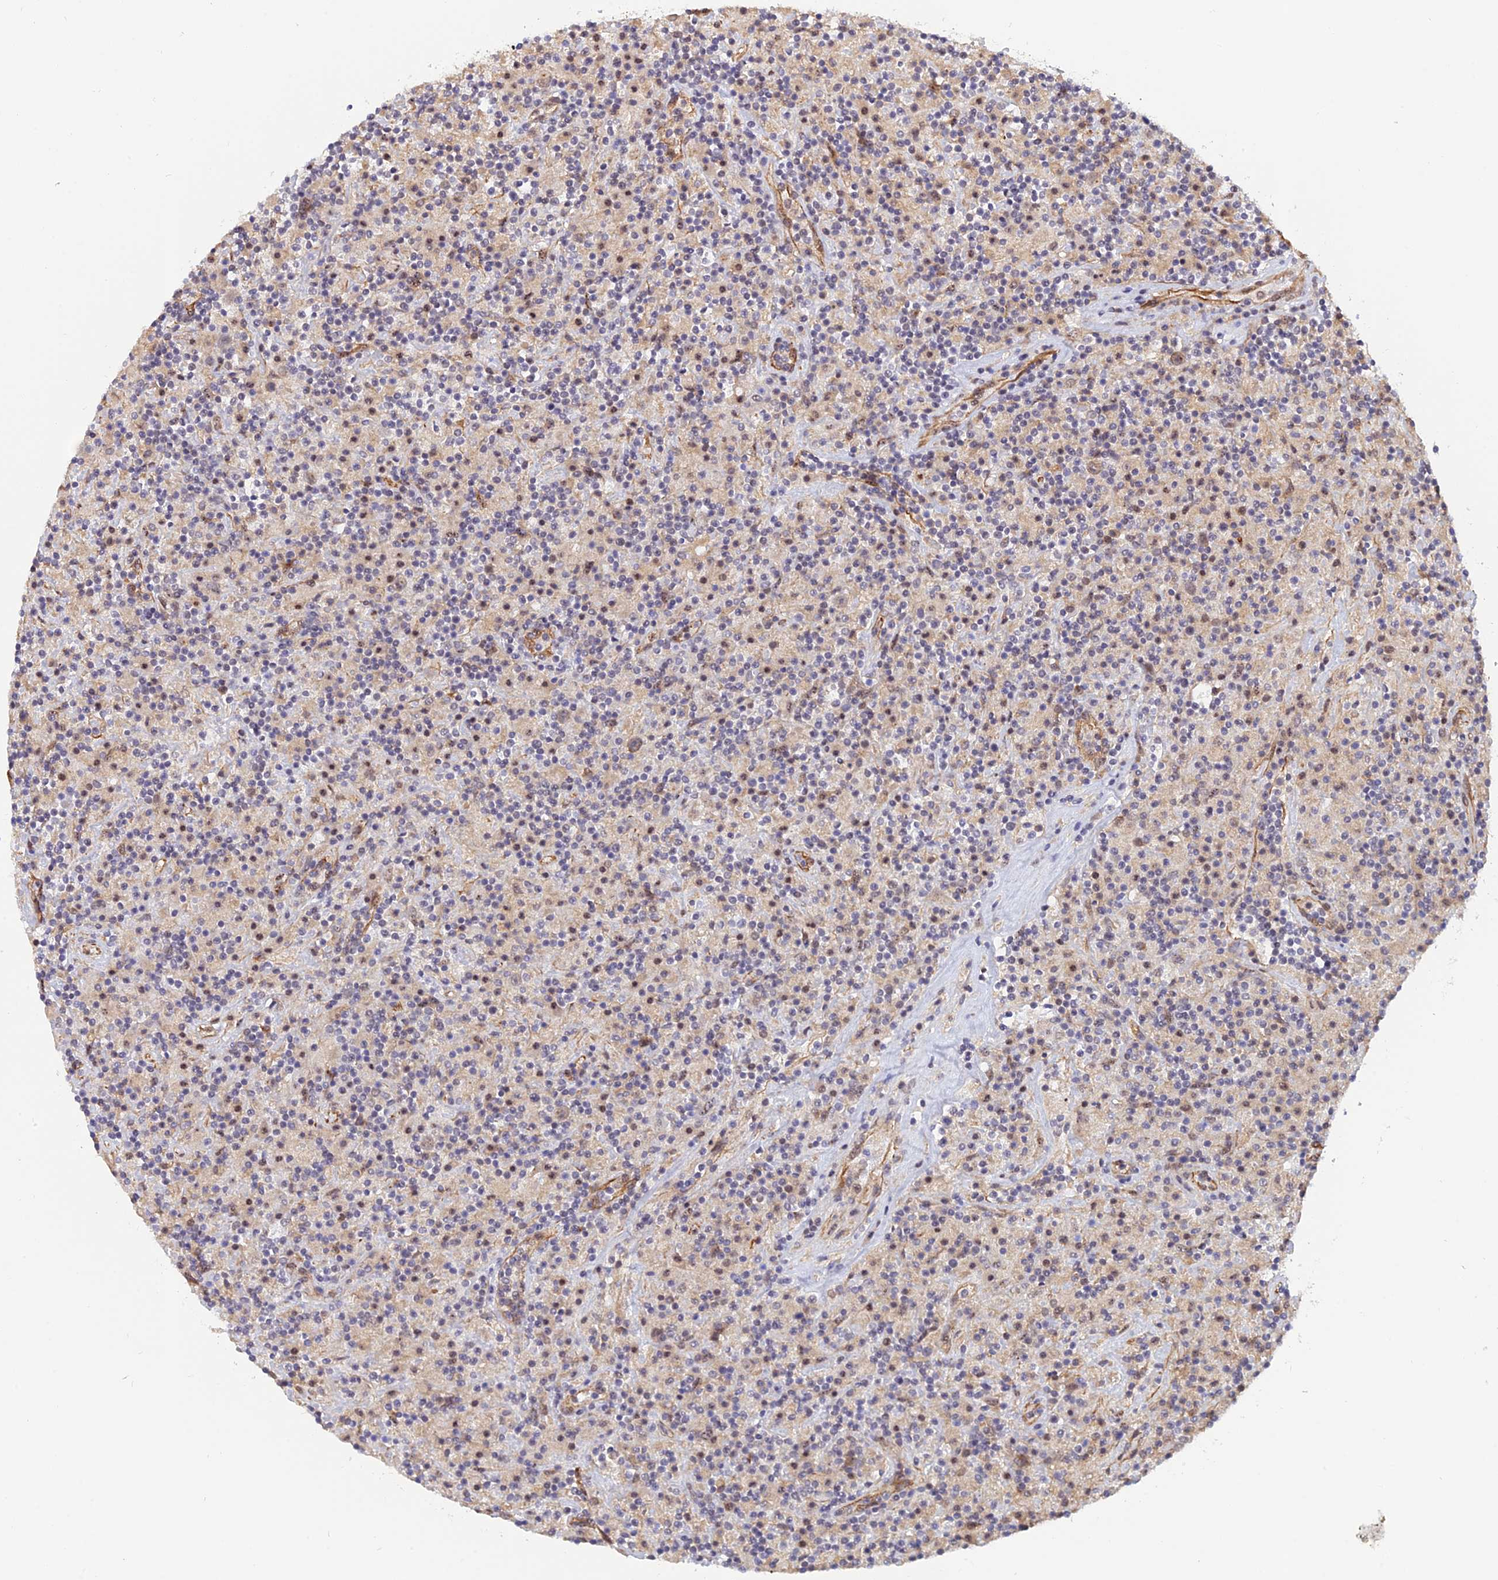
{"staining": {"intensity": "weak", "quantity": "25%-75%", "location": "nuclear"}, "tissue": "lymphoma", "cell_type": "Tumor cells", "image_type": "cancer", "snomed": [{"axis": "morphology", "description": "Hodgkin's disease, NOS"}, {"axis": "topography", "description": "Lymph node"}], "caption": "IHC staining of lymphoma, which demonstrates low levels of weak nuclear staining in about 25%-75% of tumor cells indicating weak nuclear protein expression. The staining was performed using DAB (brown) for protein detection and nuclei were counterstained in hematoxylin (blue).", "gene": "PAGR1", "patient": {"sex": "male", "age": 70}}